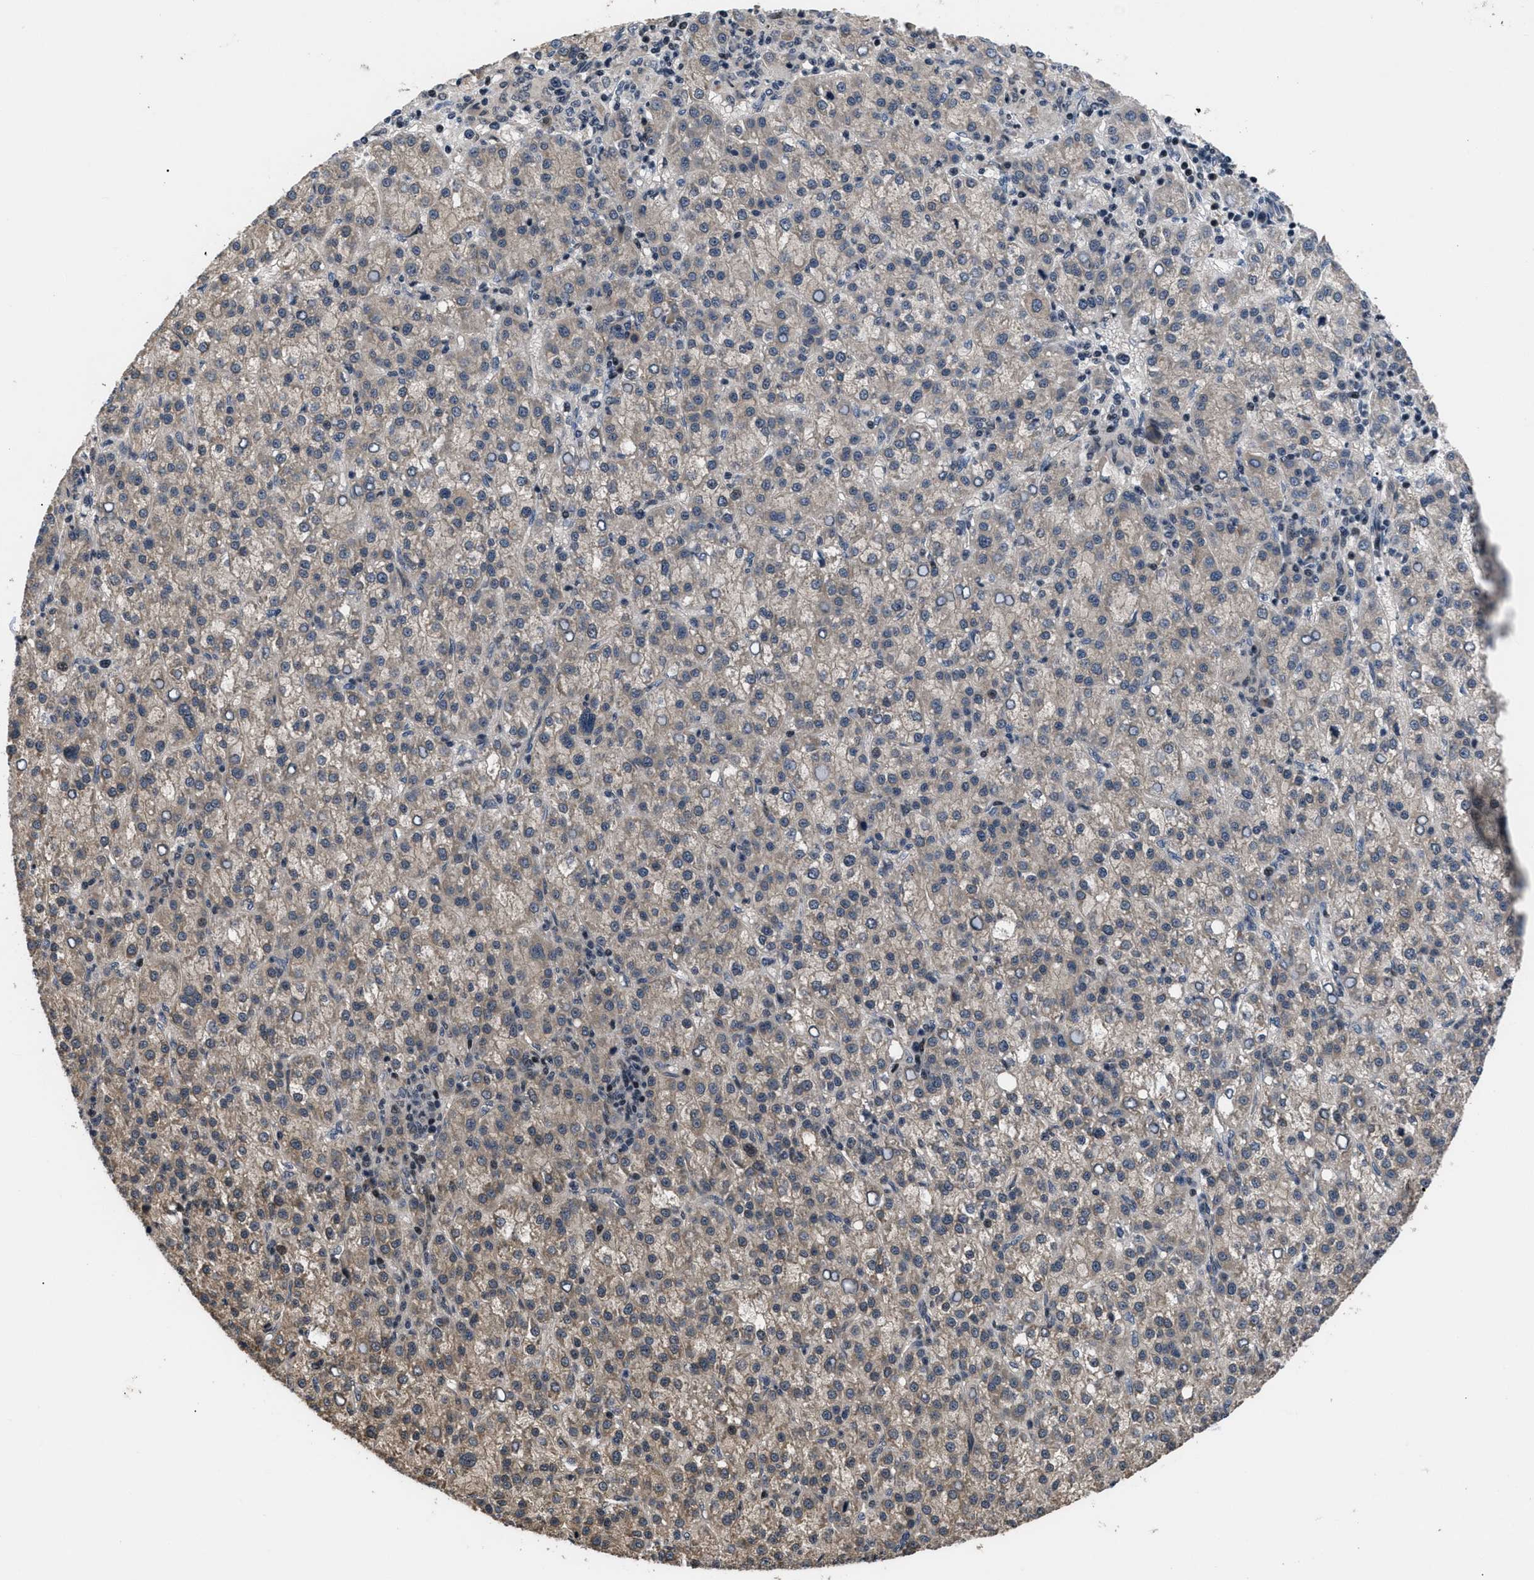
{"staining": {"intensity": "weak", "quantity": ">75%", "location": "cytoplasmic/membranous"}, "tissue": "liver cancer", "cell_type": "Tumor cells", "image_type": "cancer", "snomed": [{"axis": "morphology", "description": "Carcinoma, Hepatocellular, NOS"}, {"axis": "topography", "description": "Liver"}], "caption": "Immunohistochemistry micrograph of neoplastic tissue: liver hepatocellular carcinoma stained using immunohistochemistry exhibits low levels of weak protein expression localized specifically in the cytoplasmic/membranous of tumor cells, appearing as a cytoplasmic/membranous brown color.", "gene": "DNAJC14", "patient": {"sex": "female", "age": 58}}